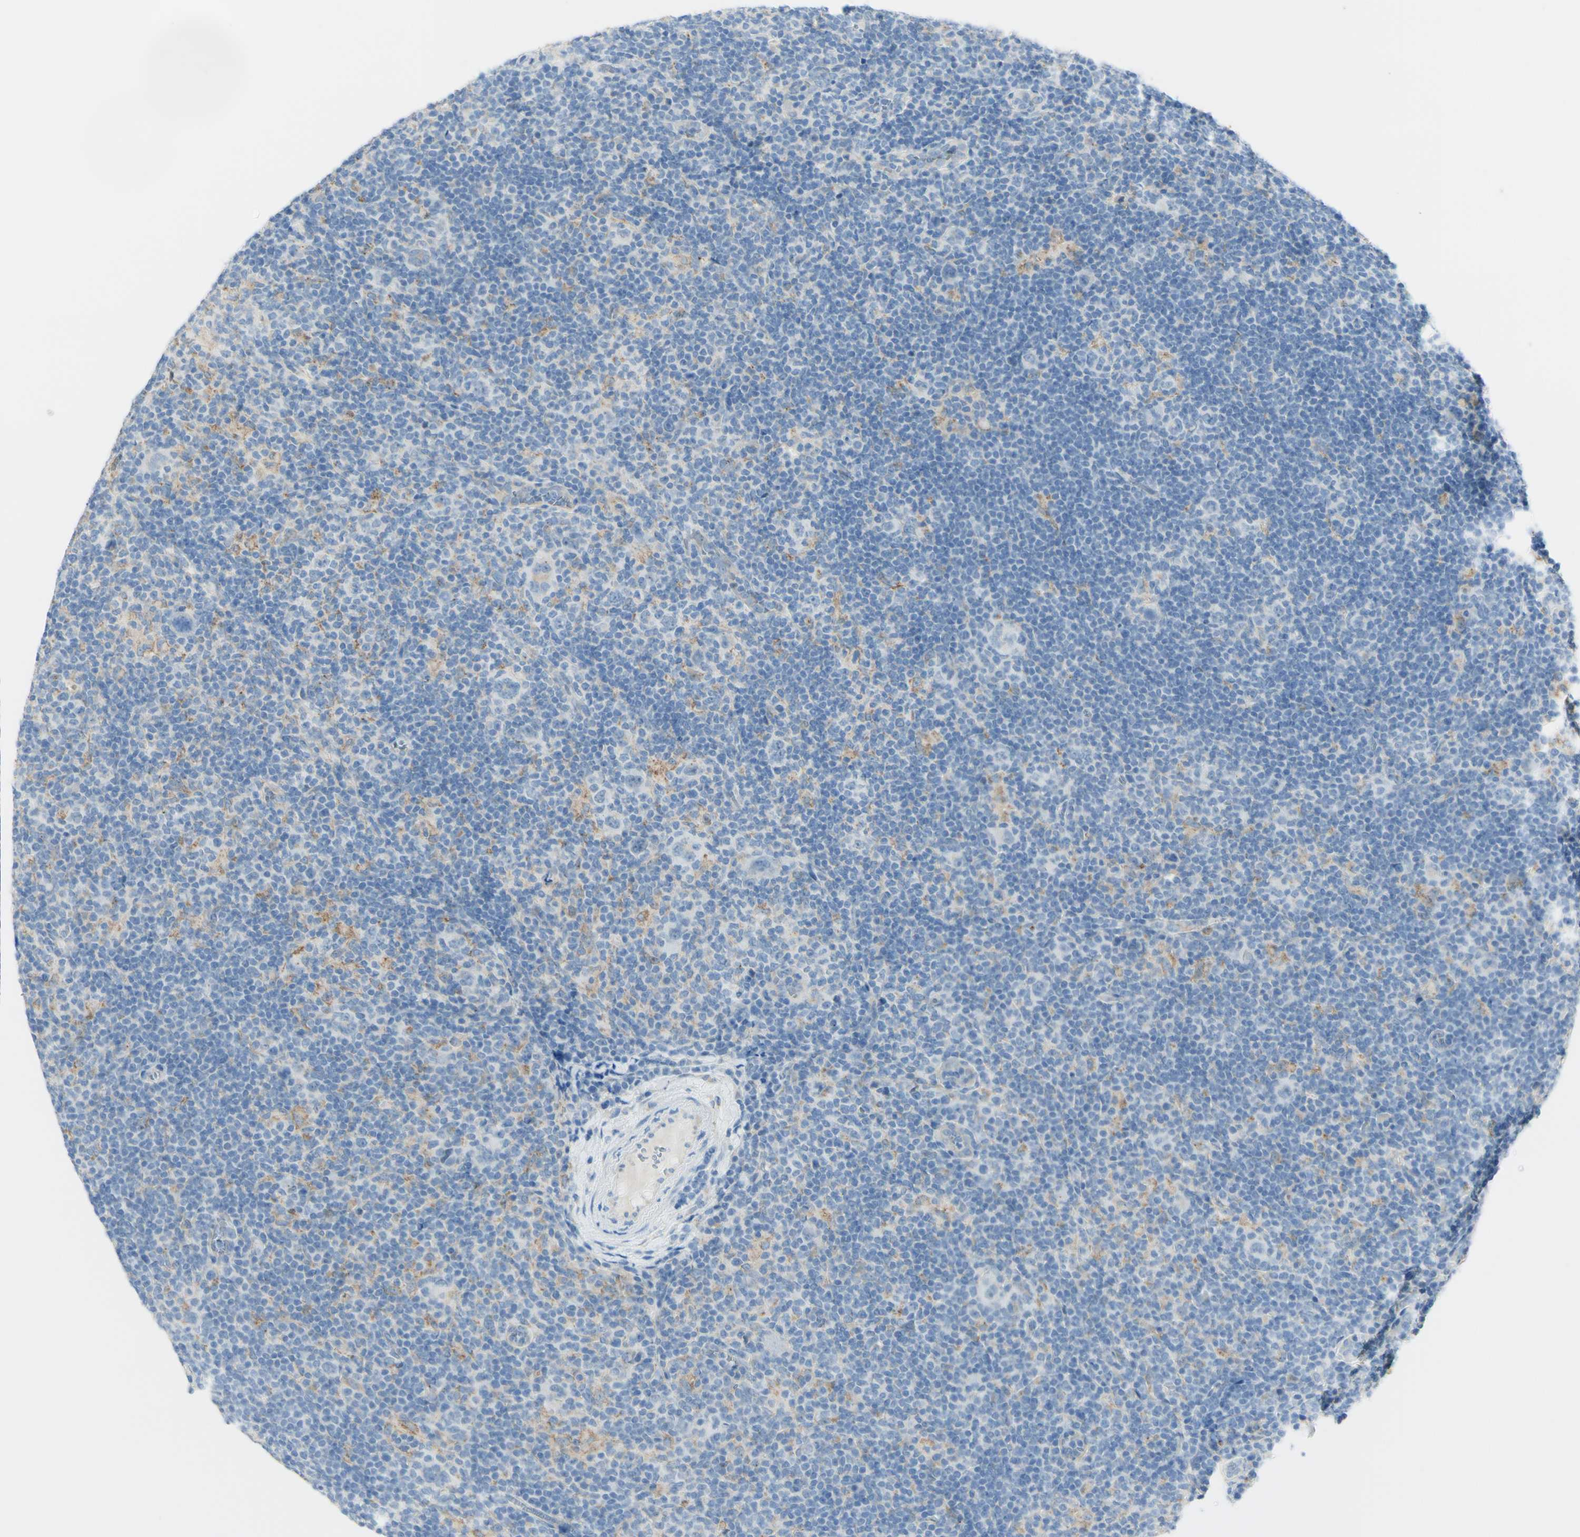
{"staining": {"intensity": "weak", "quantity": "<25%", "location": "cytoplasmic/membranous"}, "tissue": "lymphoma", "cell_type": "Tumor cells", "image_type": "cancer", "snomed": [{"axis": "morphology", "description": "Hodgkin's disease, NOS"}, {"axis": "topography", "description": "Lymph node"}], "caption": "There is no significant staining in tumor cells of lymphoma. (Stains: DAB IHC with hematoxylin counter stain, Microscopy: brightfield microscopy at high magnification).", "gene": "TSPAN1", "patient": {"sex": "female", "age": 57}}